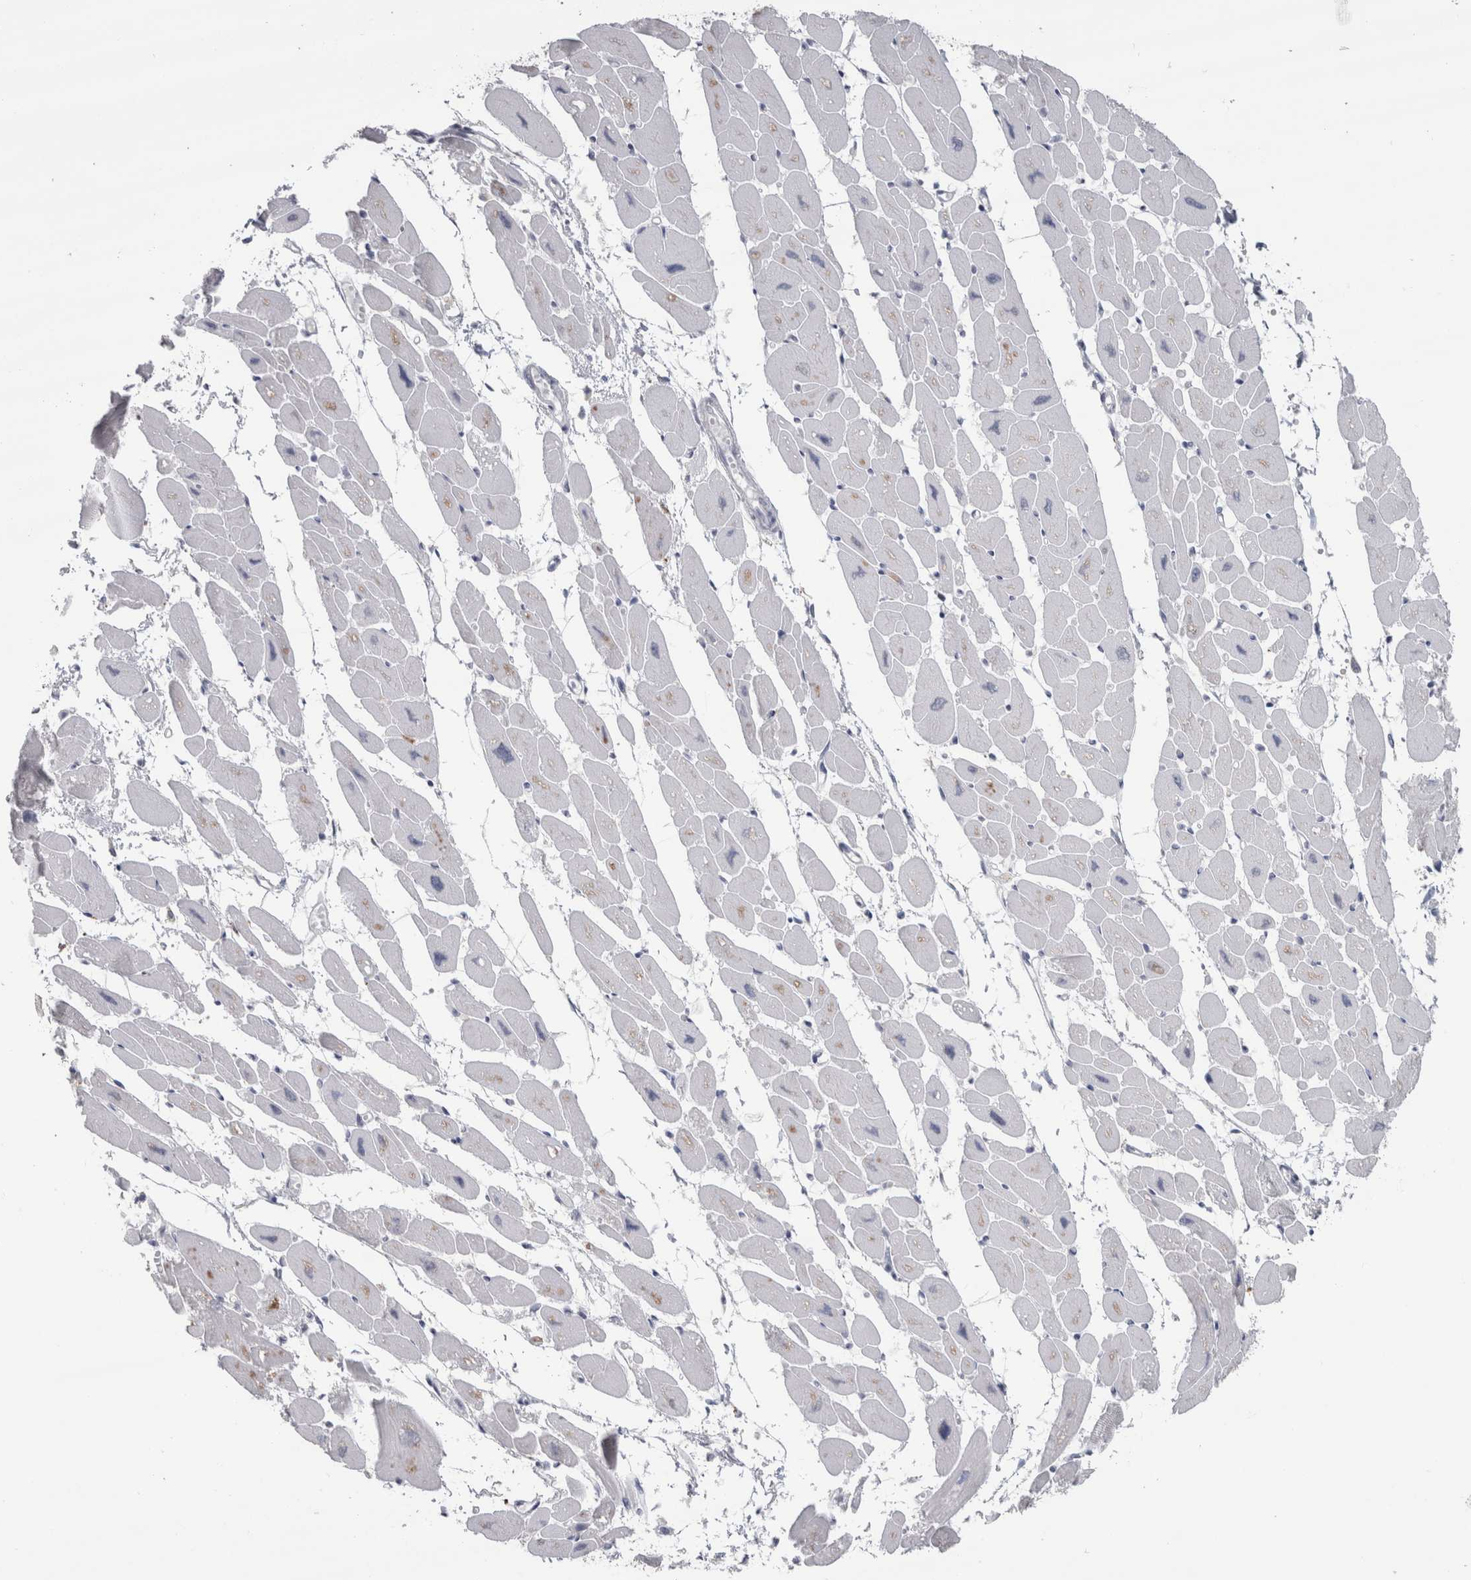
{"staining": {"intensity": "moderate", "quantity": "<25%", "location": "cytoplasmic/membranous"}, "tissue": "heart muscle", "cell_type": "Cardiomyocytes", "image_type": "normal", "snomed": [{"axis": "morphology", "description": "Normal tissue, NOS"}, {"axis": "topography", "description": "Heart"}], "caption": "This is an image of immunohistochemistry staining of benign heart muscle, which shows moderate expression in the cytoplasmic/membranous of cardiomyocytes.", "gene": "CDH17", "patient": {"sex": "female", "age": 54}}